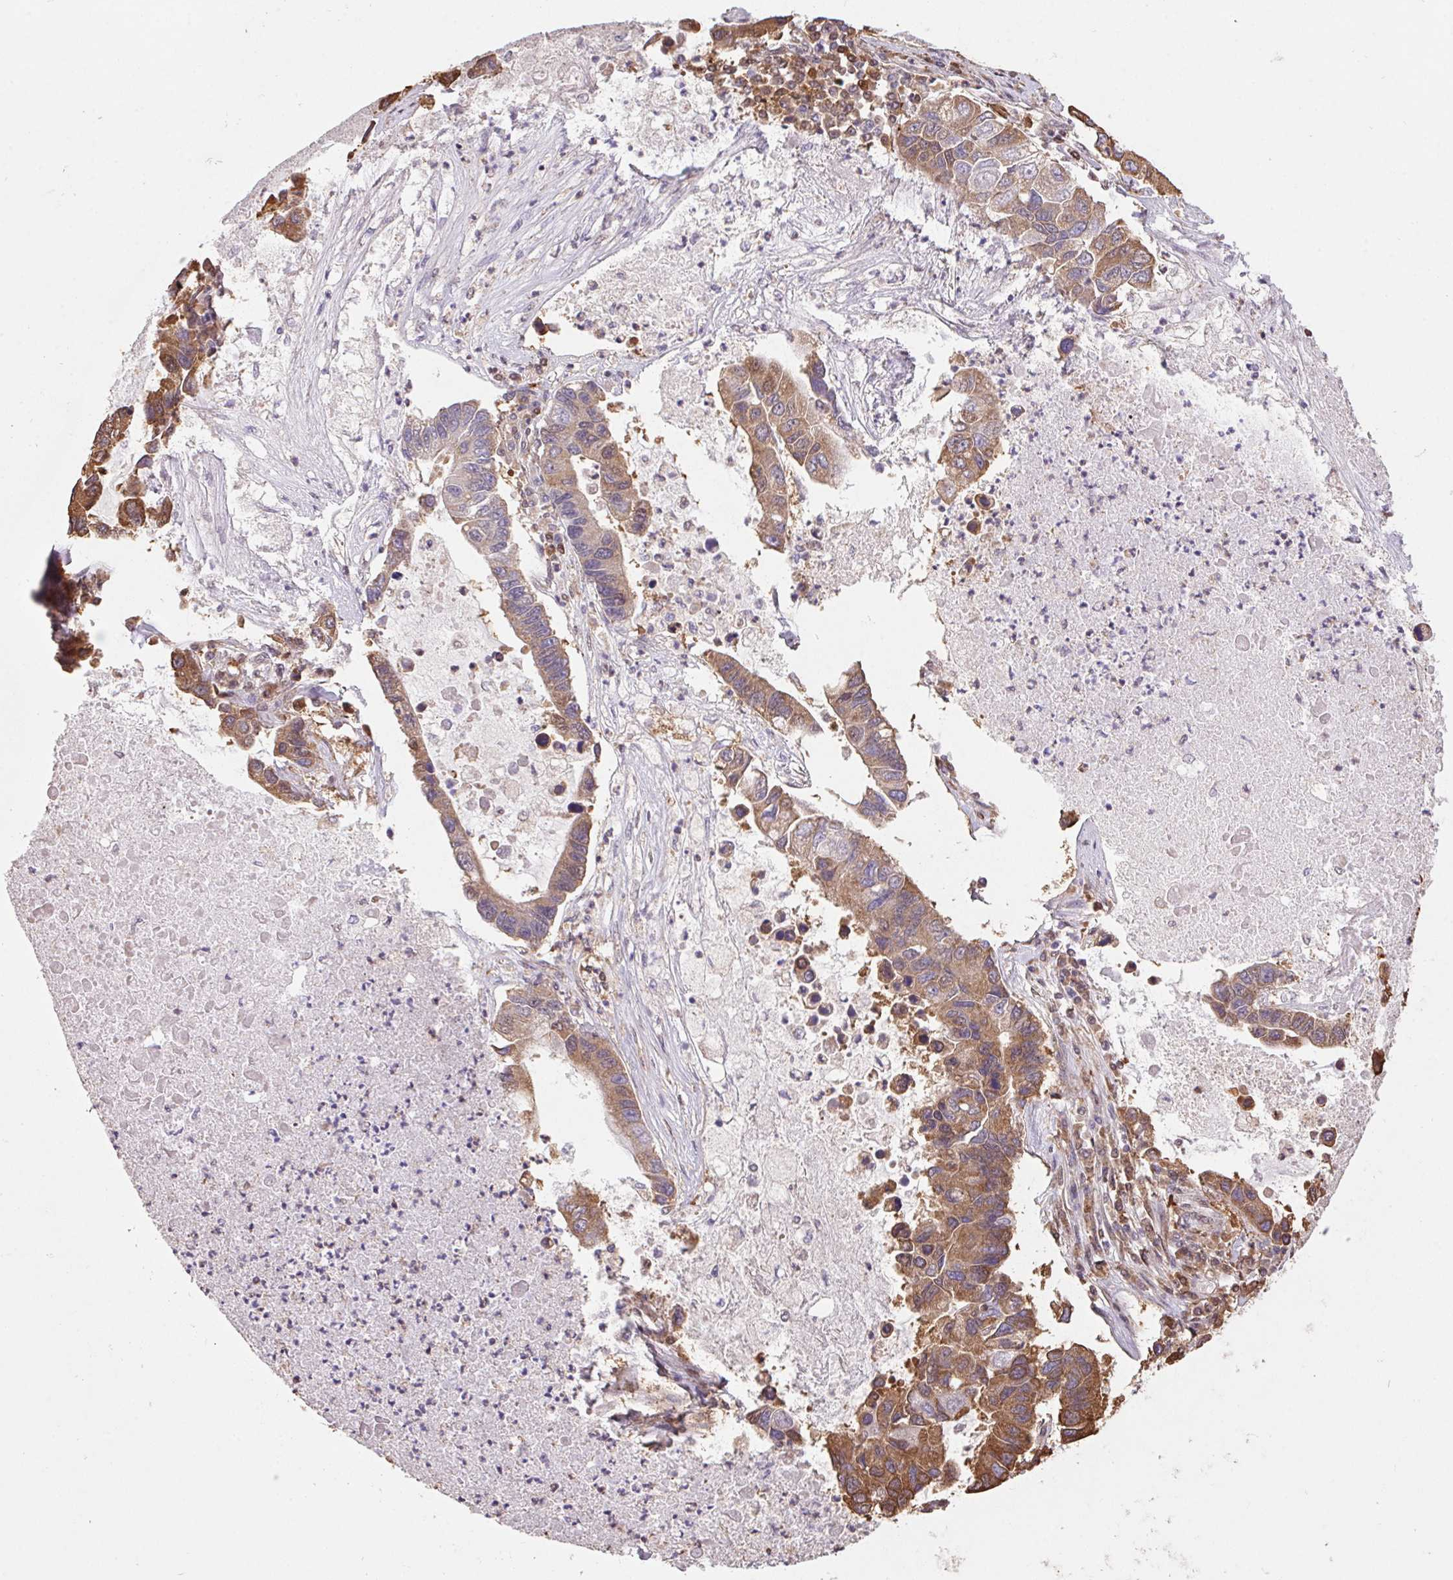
{"staining": {"intensity": "moderate", "quantity": "<25%", "location": "cytoplasmic/membranous"}, "tissue": "lung cancer", "cell_type": "Tumor cells", "image_type": "cancer", "snomed": [{"axis": "morphology", "description": "Adenocarcinoma, NOS"}, {"axis": "topography", "description": "Bronchus"}, {"axis": "topography", "description": "Lung"}], "caption": "Protein expression analysis of human lung adenocarcinoma reveals moderate cytoplasmic/membranous expression in about <25% of tumor cells.", "gene": "CUTA", "patient": {"sex": "female", "age": 51}}